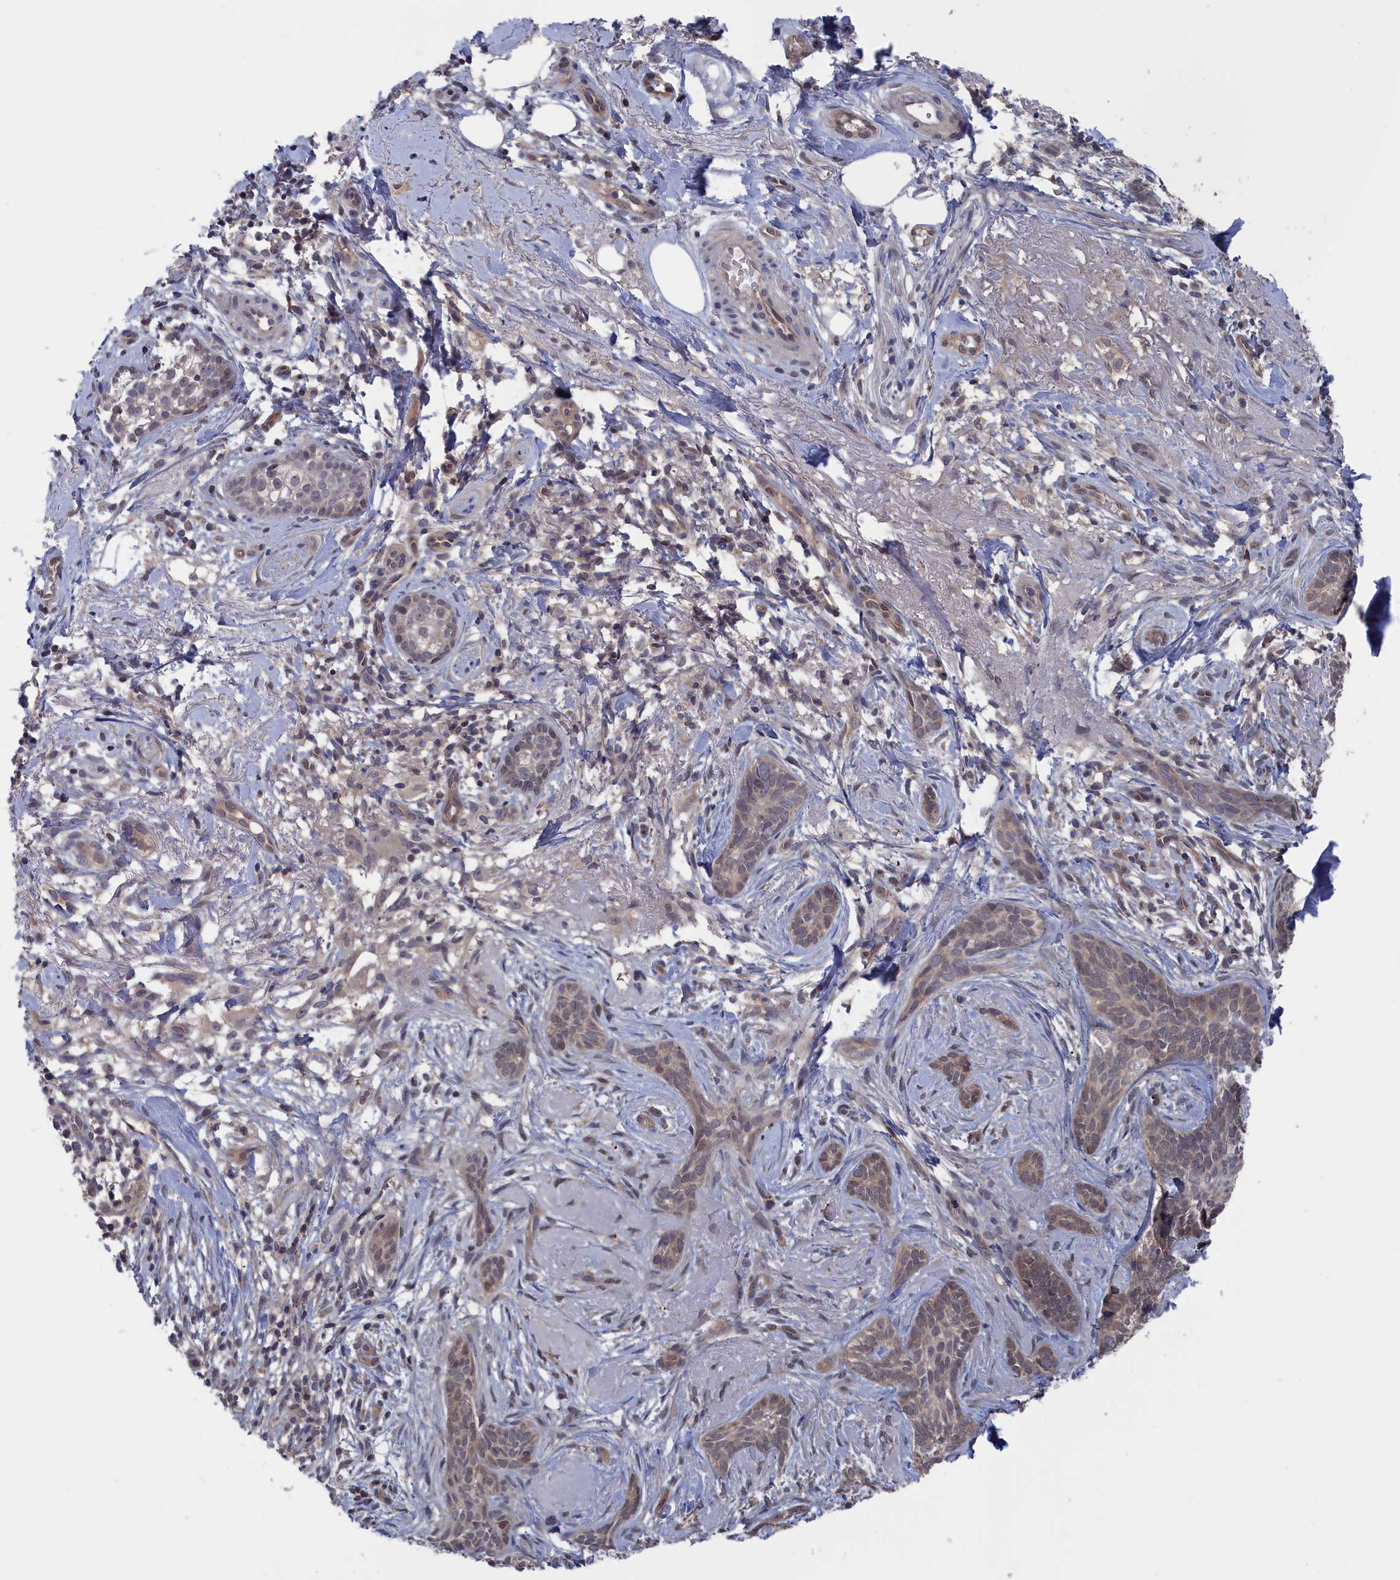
{"staining": {"intensity": "weak", "quantity": "25%-75%", "location": "cytoplasmic/membranous,nuclear"}, "tissue": "skin cancer", "cell_type": "Tumor cells", "image_type": "cancer", "snomed": [{"axis": "morphology", "description": "Basal cell carcinoma"}, {"axis": "topography", "description": "Skin"}], "caption": "Tumor cells demonstrate weak cytoplasmic/membranous and nuclear positivity in approximately 25%-75% of cells in skin basal cell carcinoma.", "gene": "NUTF2", "patient": {"sex": "female", "age": 76}}